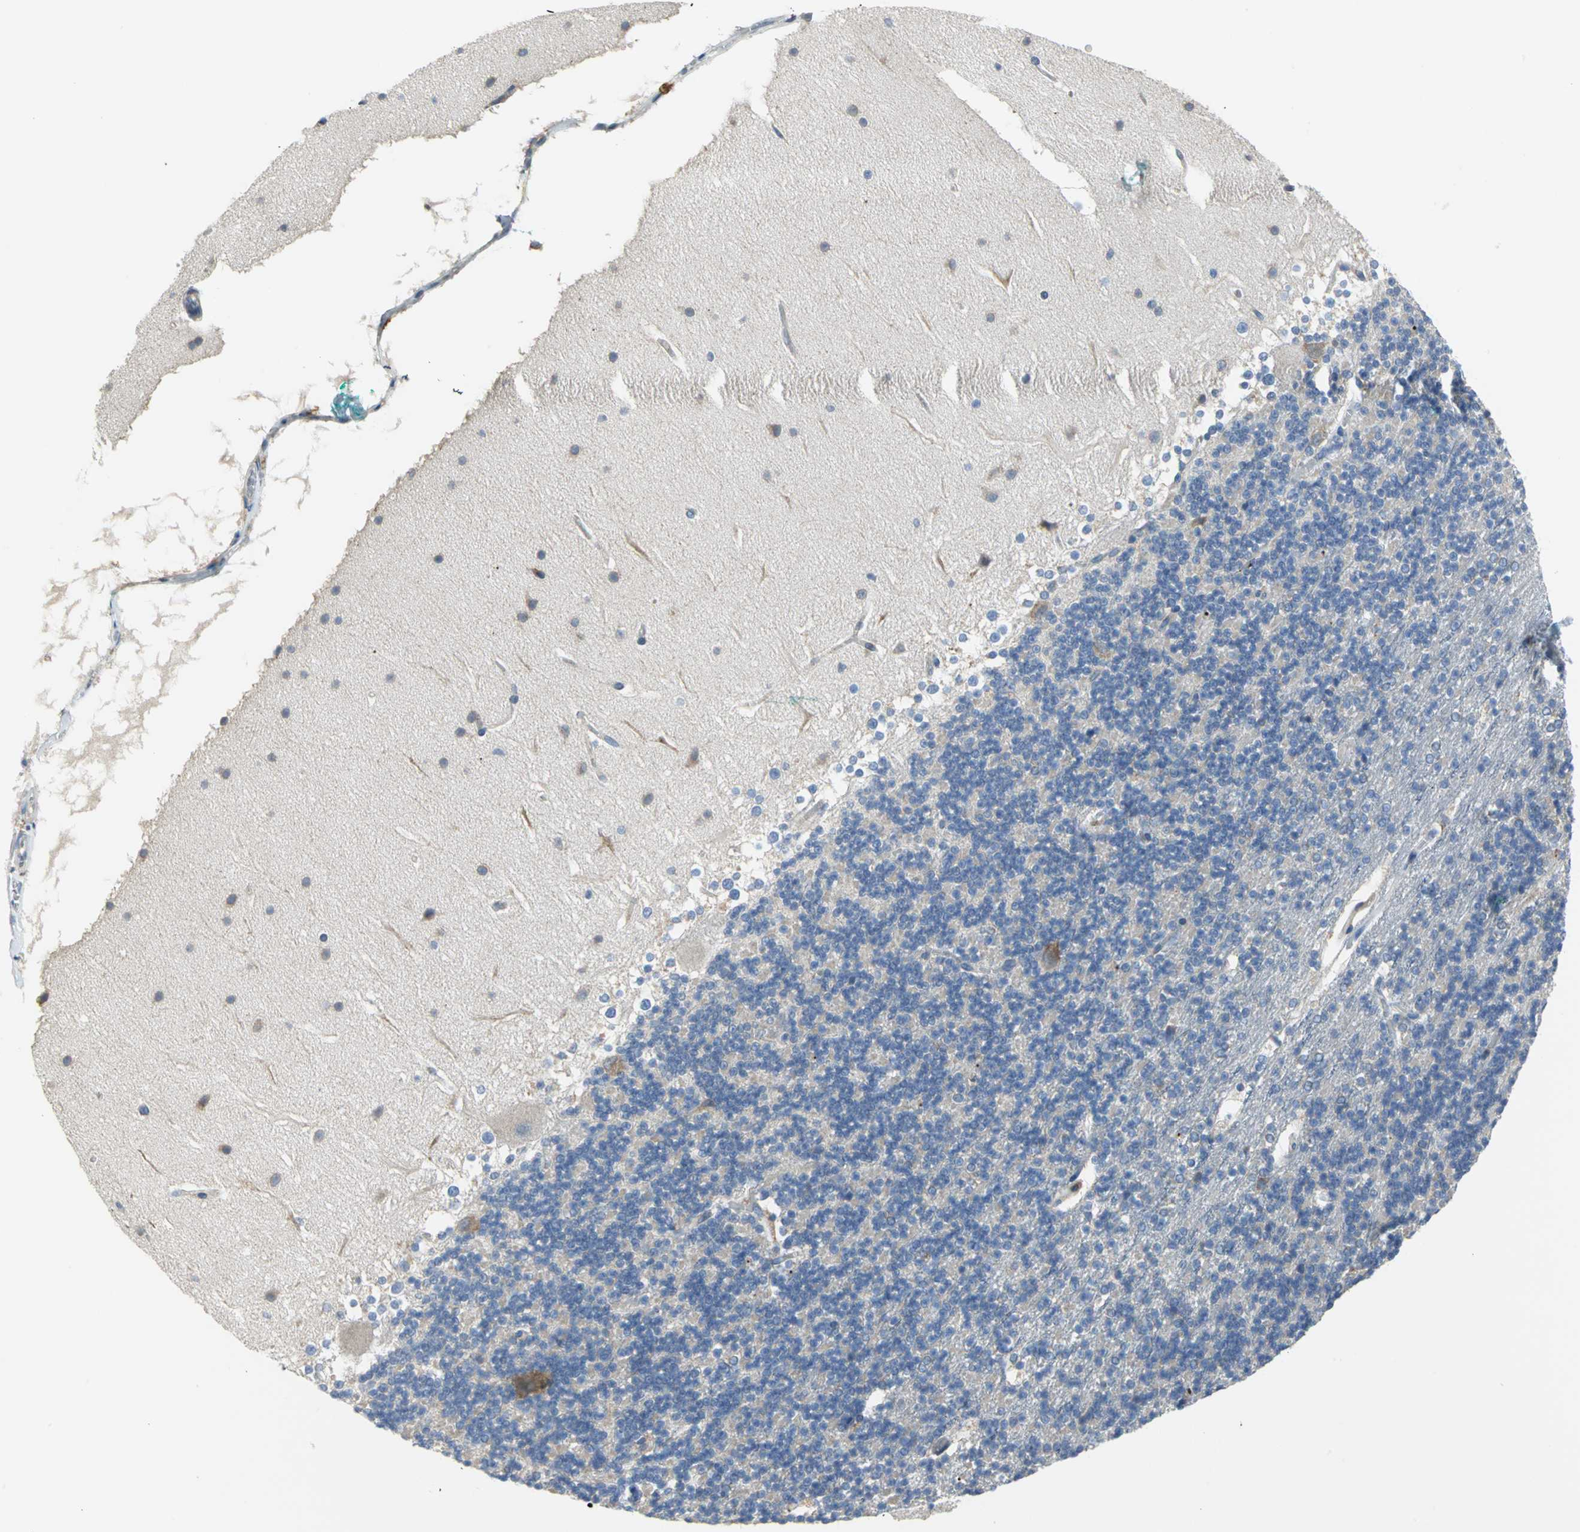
{"staining": {"intensity": "negative", "quantity": "none", "location": "none"}, "tissue": "cerebellum", "cell_type": "Cells in granular layer", "image_type": "normal", "snomed": [{"axis": "morphology", "description": "Normal tissue, NOS"}, {"axis": "topography", "description": "Cerebellum"}], "caption": "A high-resolution photomicrograph shows immunohistochemistry staining of normal cerebellum, which reveals no significant staining in cells in granular layer.", "gene": "SDF2L1", "patient": {"sex": "female", "age": 19}}